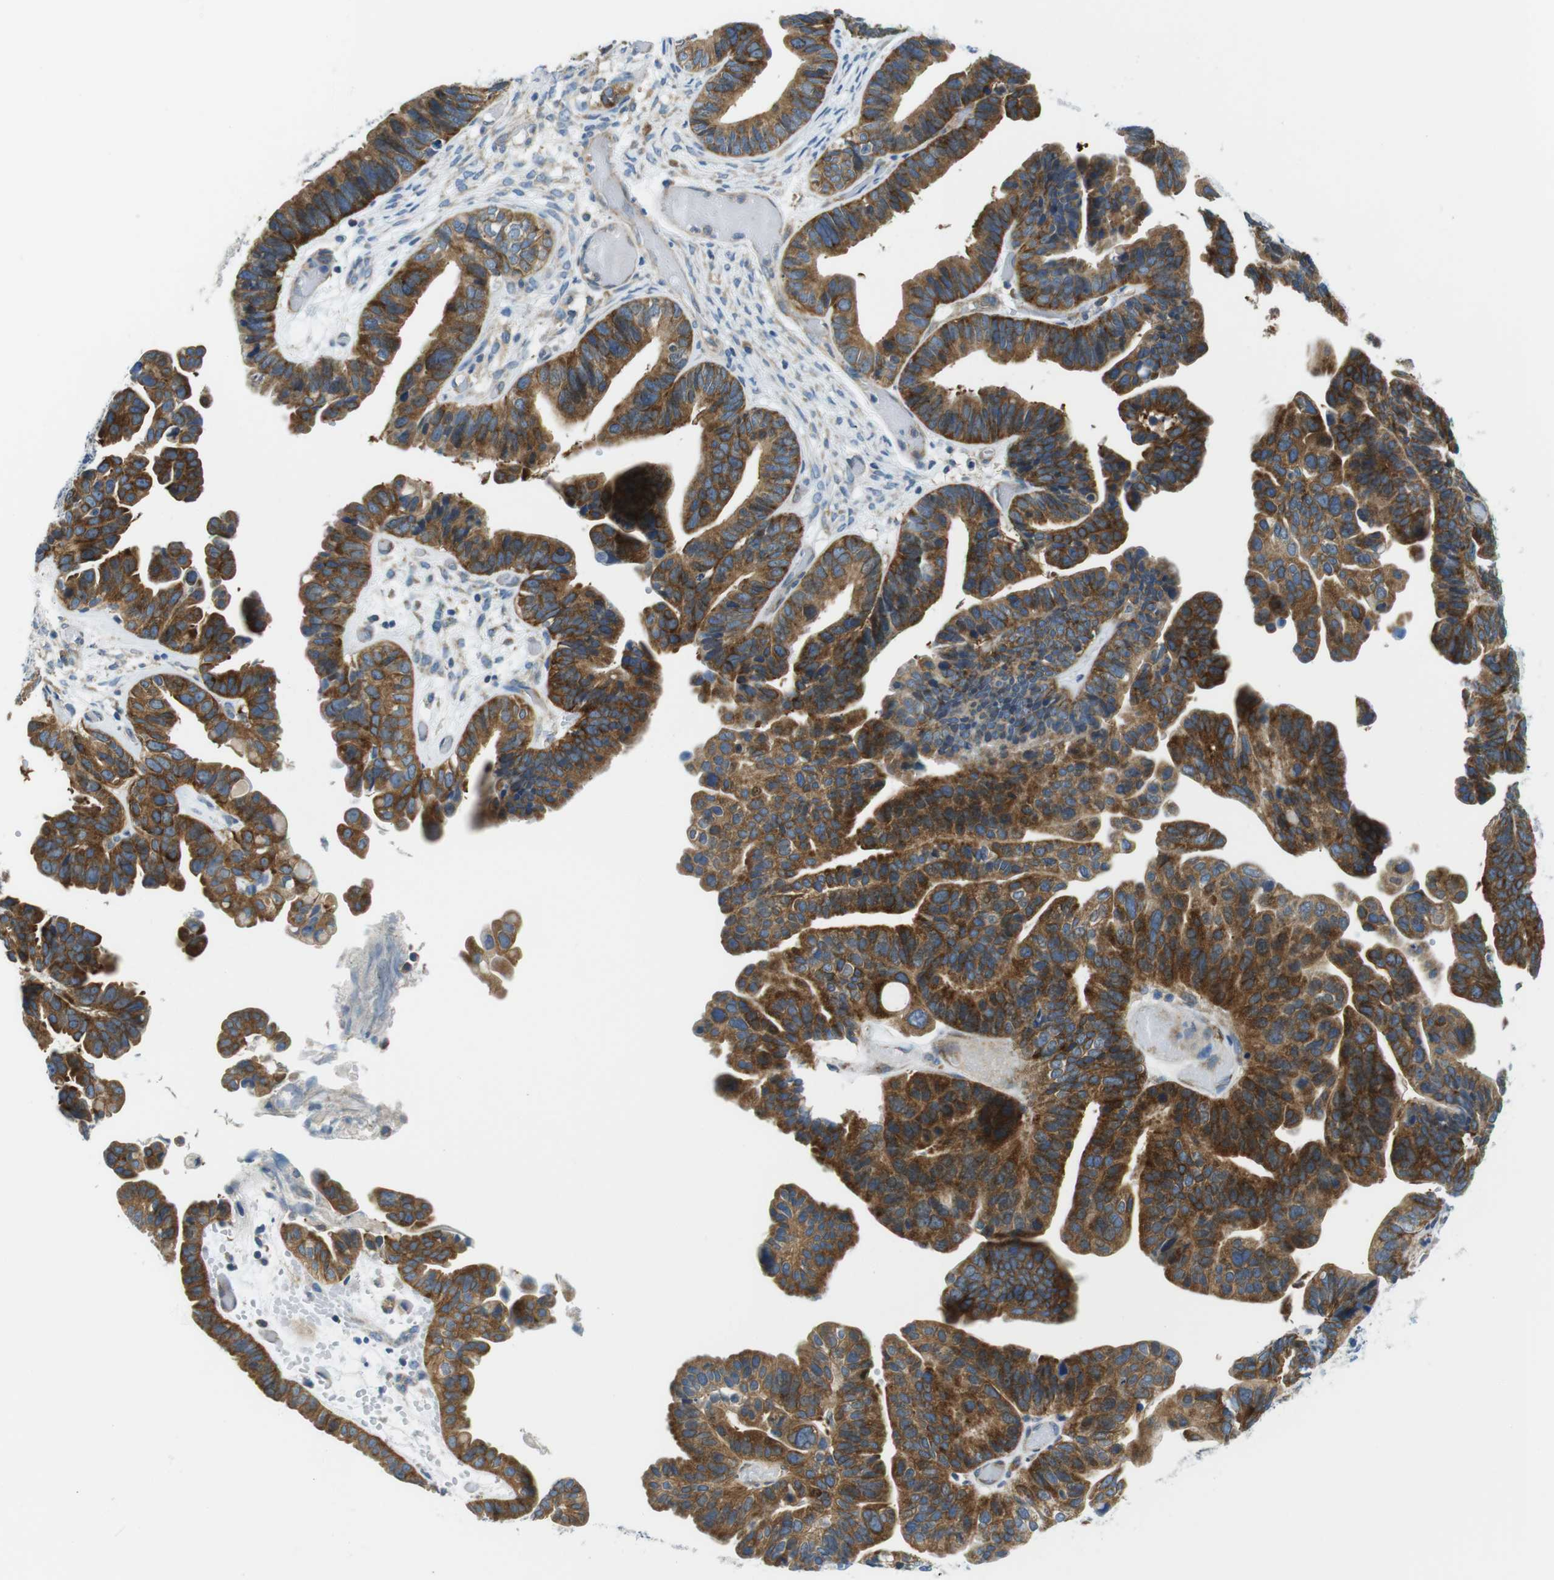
{"staining": {"intensity": "strong", "quantity": ">75%", "location": "cytoplasmic/membranous"}, "tissue": "ovarian cancer", "cell_type": "Tumor cells", "image_type": "cancer", "snomed": [{"axis": "morphology", "description": "Cystadenocarcinoma, serous, NOS"}, {"axis": "topography", "description": "Ovary"}], "caption": "Protein expression analysis of human ovarian cancer (serous cystadenocarcinoma) reveals strong cytoplasmic/membranous expression in about >75% of tumor cells.", "gene": "EIF2B5", "patient": {"sex": "female", "age": 56}}